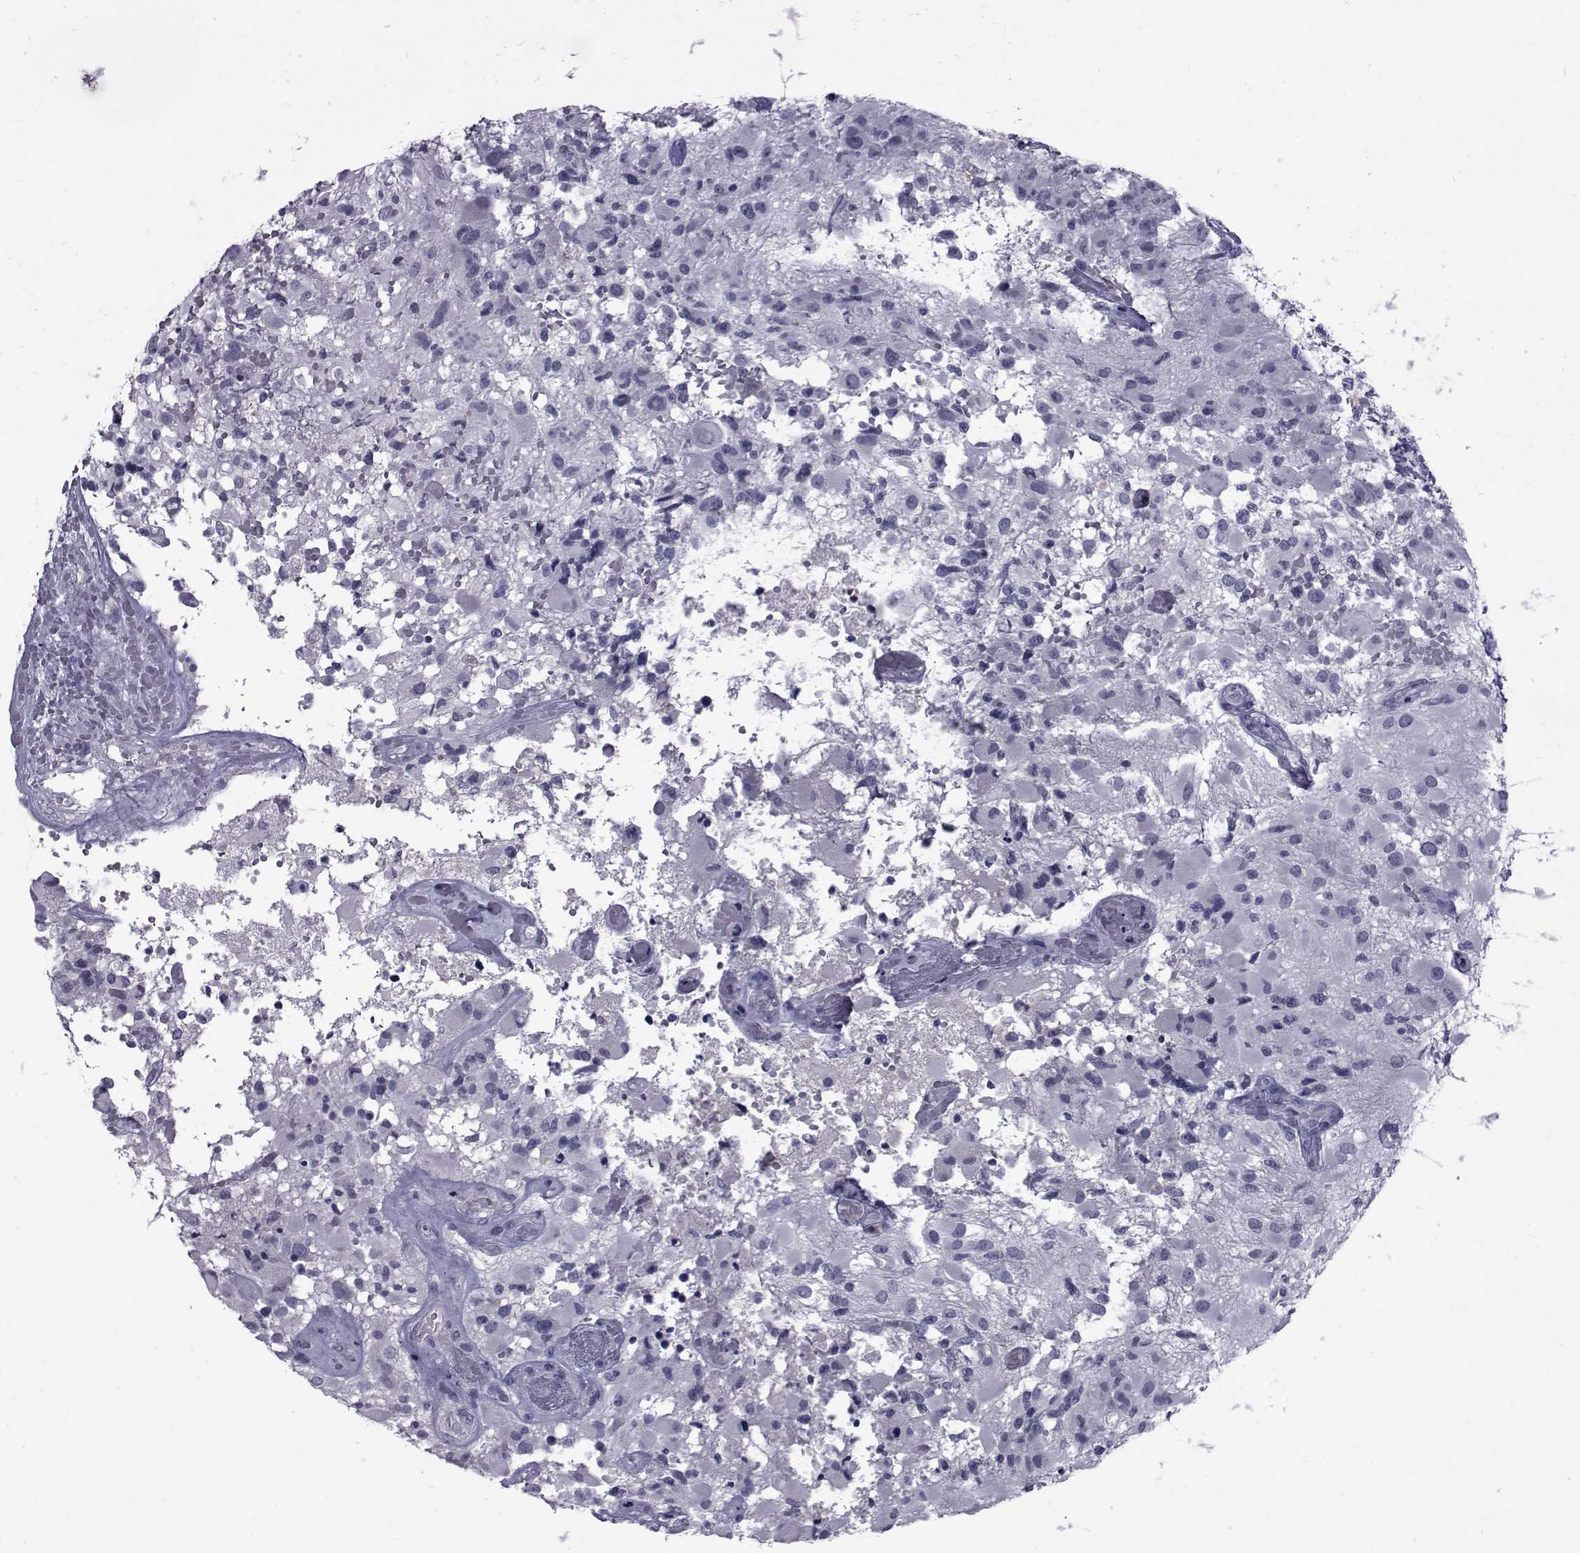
{"staining": {"intensity": "negative", "quantity": "none", "location": "none"}, "tissue": "glioma", "cell_type": "Tumor cells", "image_type": "cancer", "snomed": [{"axis": "morphology", "description": "Glioma, malignant, High grade"}, {"axis": "topography", "description": "Brain"}], "caption": "DAB (3,3'-diaminobenzidine) immunohistochemical staining of malignant glioma (high-grade) shows no significant expression in tumor cells.", "gene": "PAX2", "patient": {"sex": "female", "age": 63}}